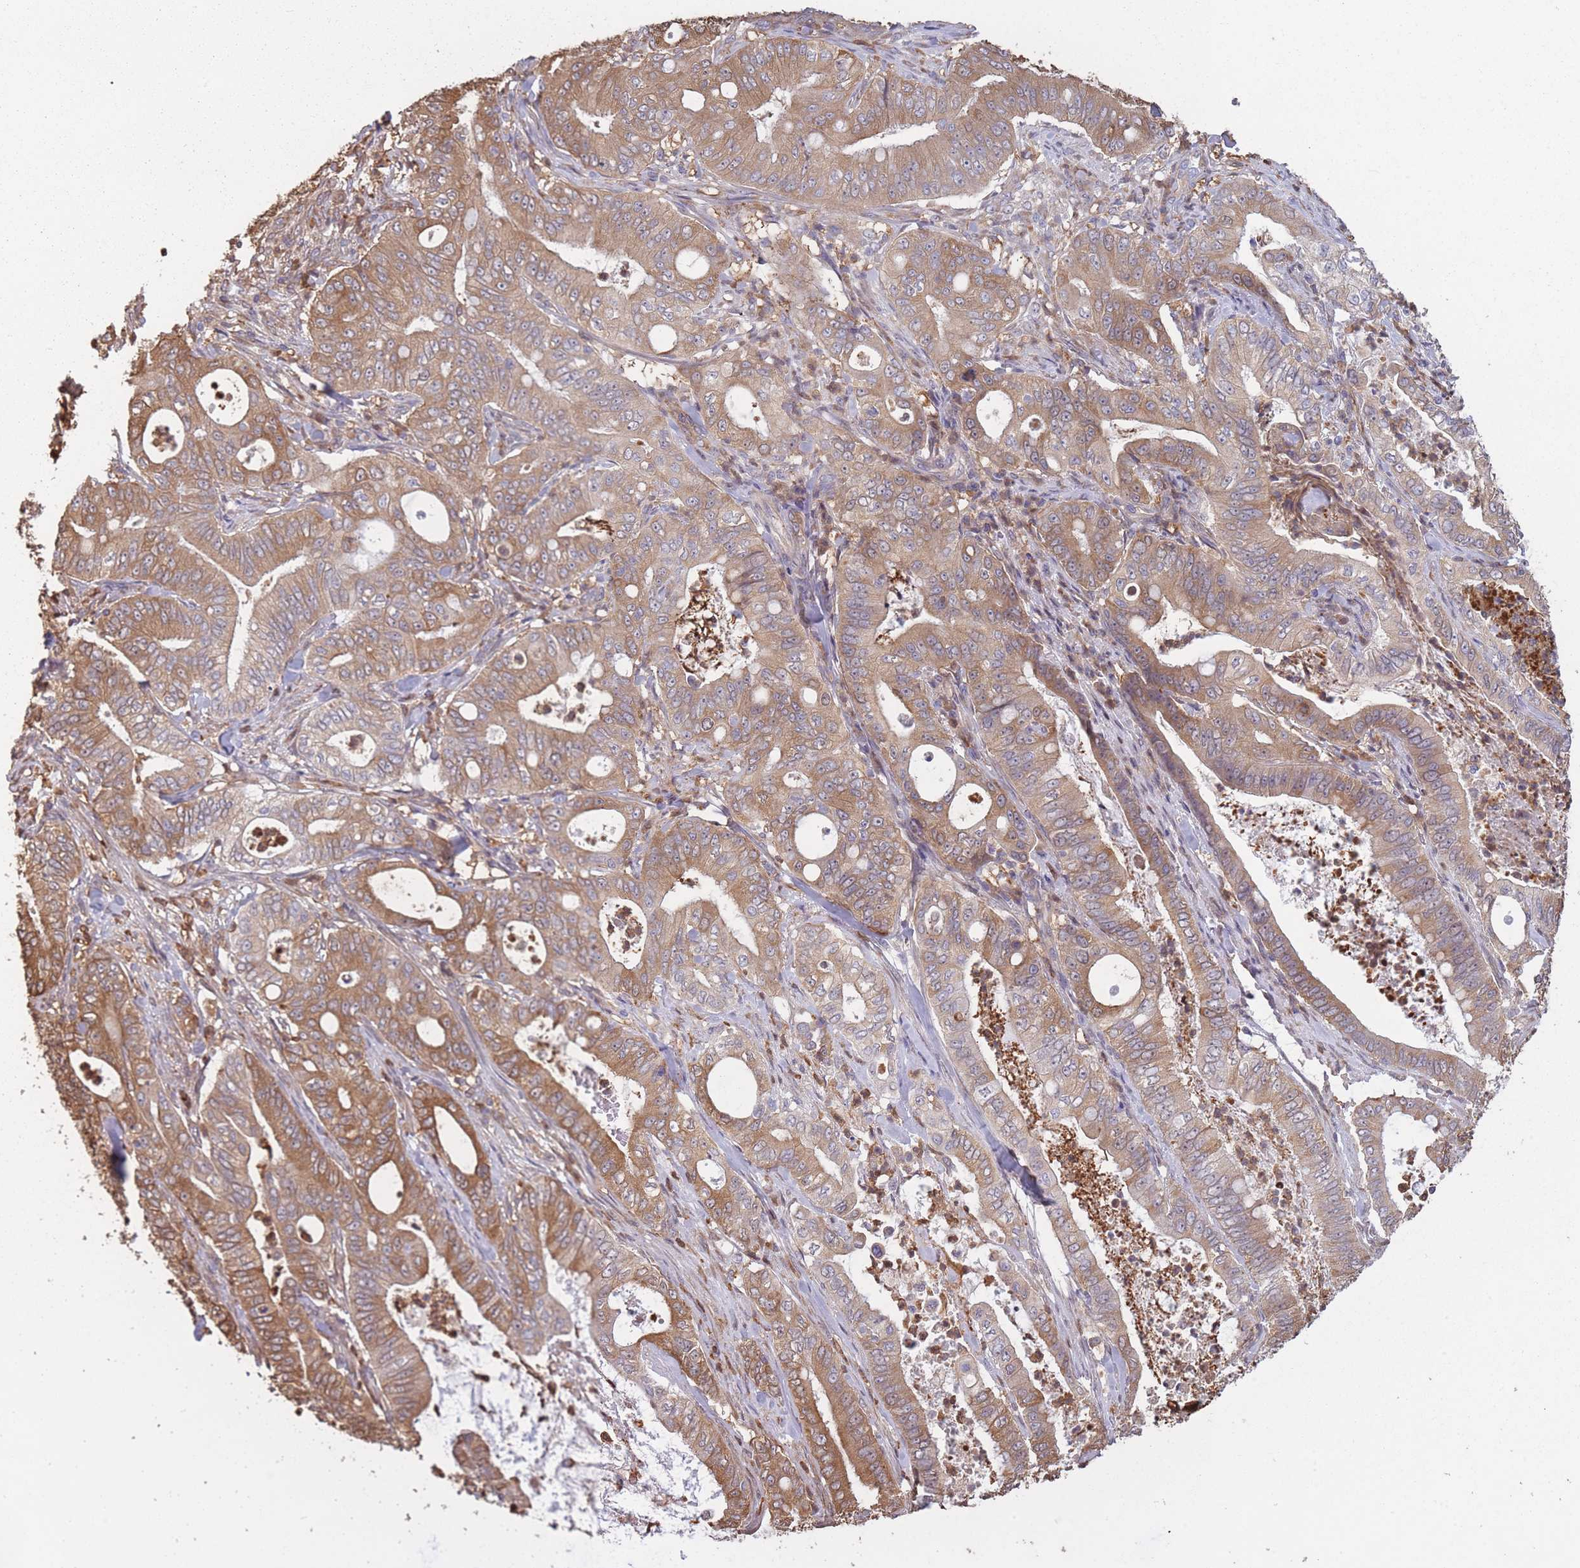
{"staining": {"intensity": "moderate", "quantity": ">75%", "location": "cytoplasmic/membranous"}, "tissue": "pancreatic cancer", "cell_type": "Tumor cells", "image_type": "cancer", "snomed": [{"axis": "morphology", "description": "Adenocarcinoma, NOS"}, {"axis": "topography", "description": "Pancreas"}], "caption": "Tumor cells demonstrate medium levels of moderate cytoplasmic/membranous expression in about >75% of cells in adenocarcinoma (pancreatic). (IHC, brightfield microscopy, high magnification).", "gene": "ARL13B", "patient": {"sex": "male", "age": 71}}